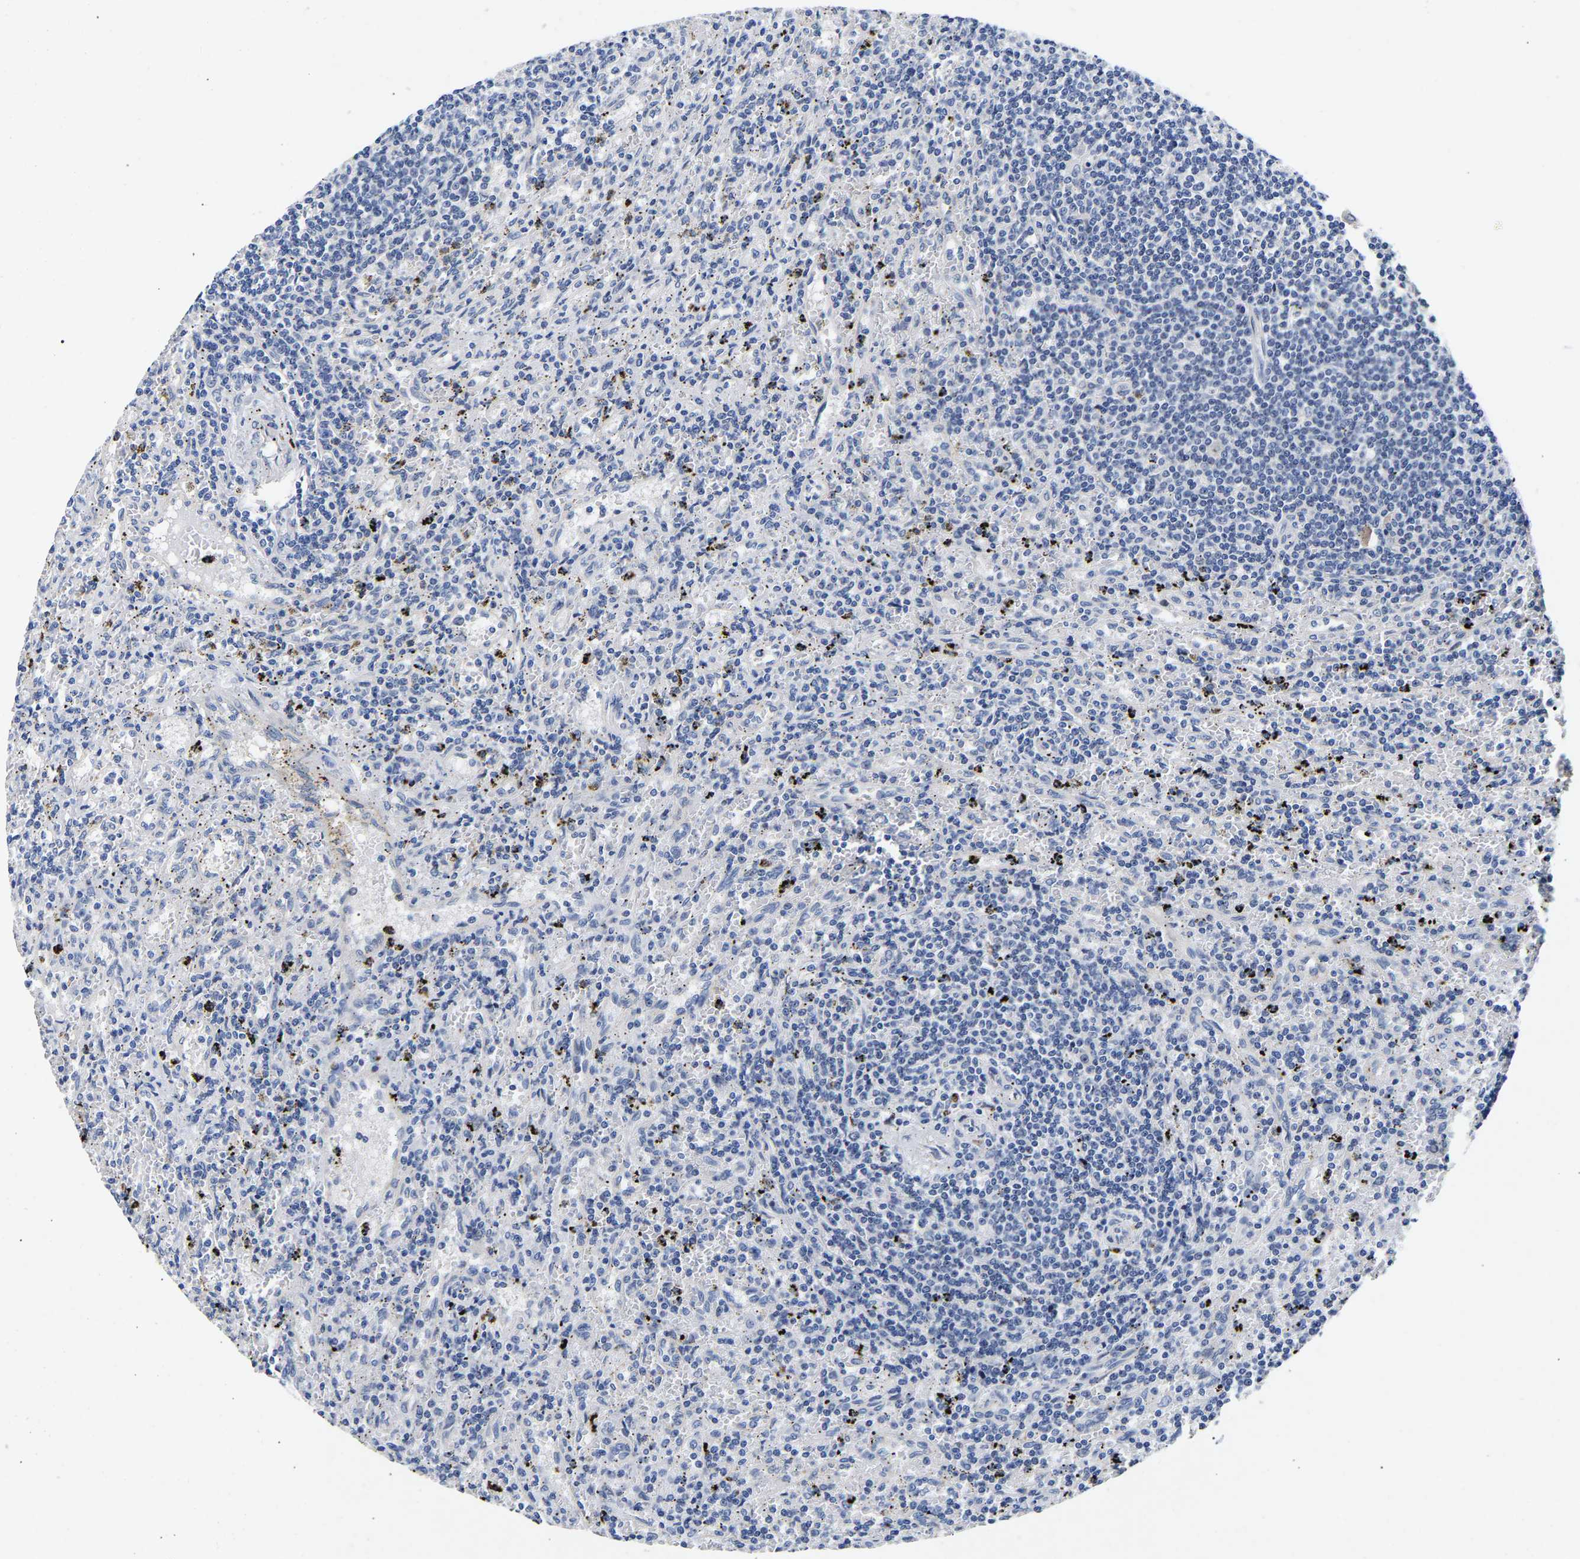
{"staining": {"intensity": "negative", "quantity": "none", "location": "none"}, "tissue": "lymphoma", "cell_type": "Tumor cells", "image_type": "cancer", "snomed": [{"axis": "morphology", "description": "Malignant lymphoma, non-Hodgkin's type, Low grade"}, {"axis": "topography", "description": "Spleen"}], "caption": "Lymphoma was stained to show a protein in brown. There is no significant expression in tumor cells. (DAB immunohistochemistry visualized using brightfield microscopy, high magnification).", "gene": "CCDC6", "patient": {"sex": "male", "age": 76}}